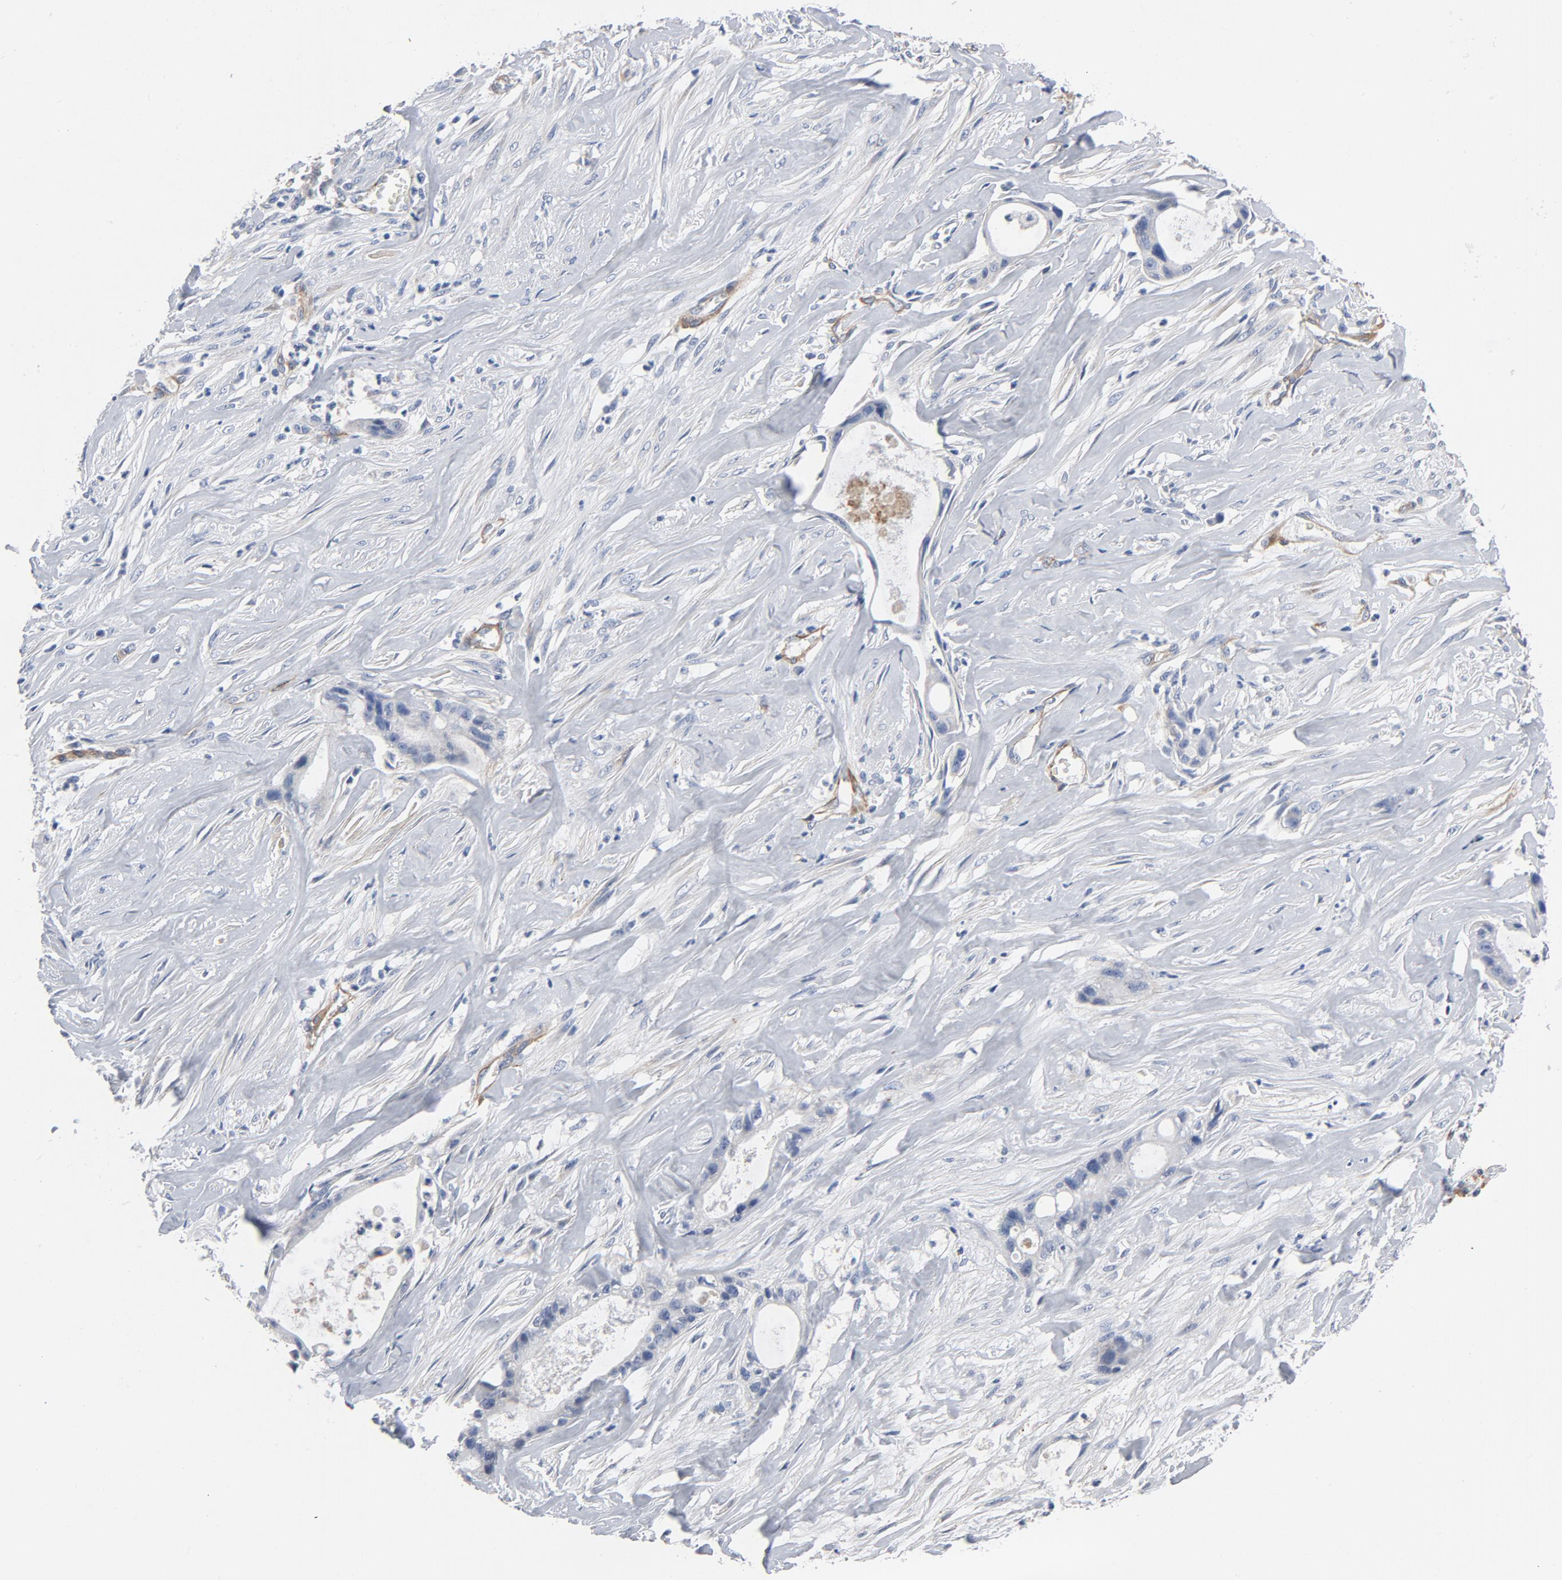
{"staining": {"intensity": "negative", "quantity": "none", "location": "none"}, "tissue": "liver cancer", "cell_type": "Tumor cells", "image_type": "cancer", "snomed": [{"axis": "morphology", "description": "Cholangiocarcinoma"}, {"axis": "topography", "description": "Liver"}], "caption": "DAB (3,3'-diaminobenzidine) immunohistochemical staining of liver cholangiocarcinoma exhibits no significant expression in tumor cells.", "gene": "LAMC1", "patient": {"sex": "female", "age": 55}}